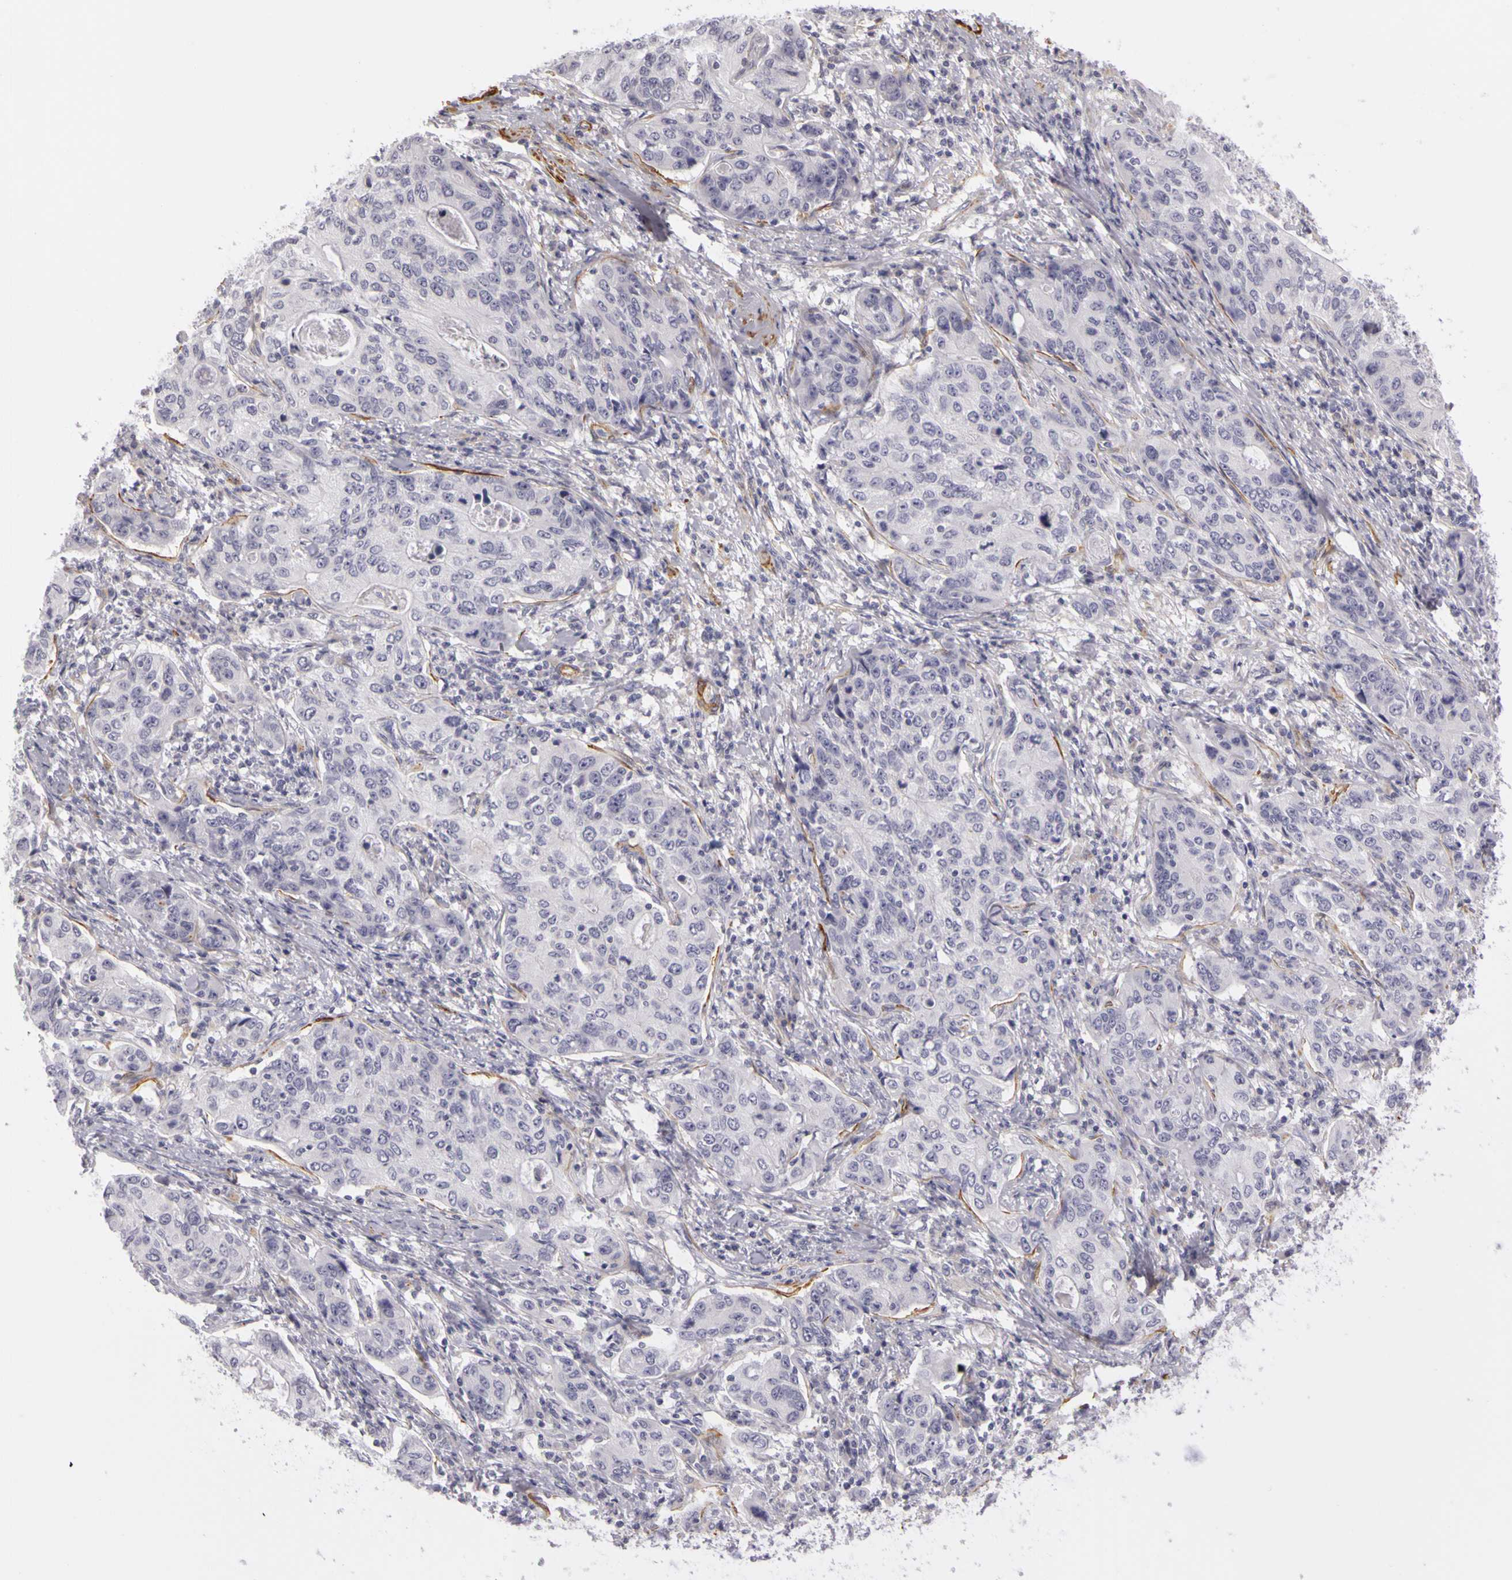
{"staining": {"intensity": "negative", "quantity": "none", "location": "none"}, "tissue": "stomach cancer", "cell_type": "Tumor cells", "image_type": "cancer", "snomed": [{"axis": "morphology", "description": "Adenocarcinoma, NOS"}, {"axis": "topography", "description": "Esophagus"}, {"axis": "topography", "description": "Stomach"}], "caption": "DAB immunohistochemical staining of human adenocarcinoma (stomach) exhibits no significant expression in tumor cells.", "gene": "CNTN2", "patient": {"sex": "male", "age": 74}}